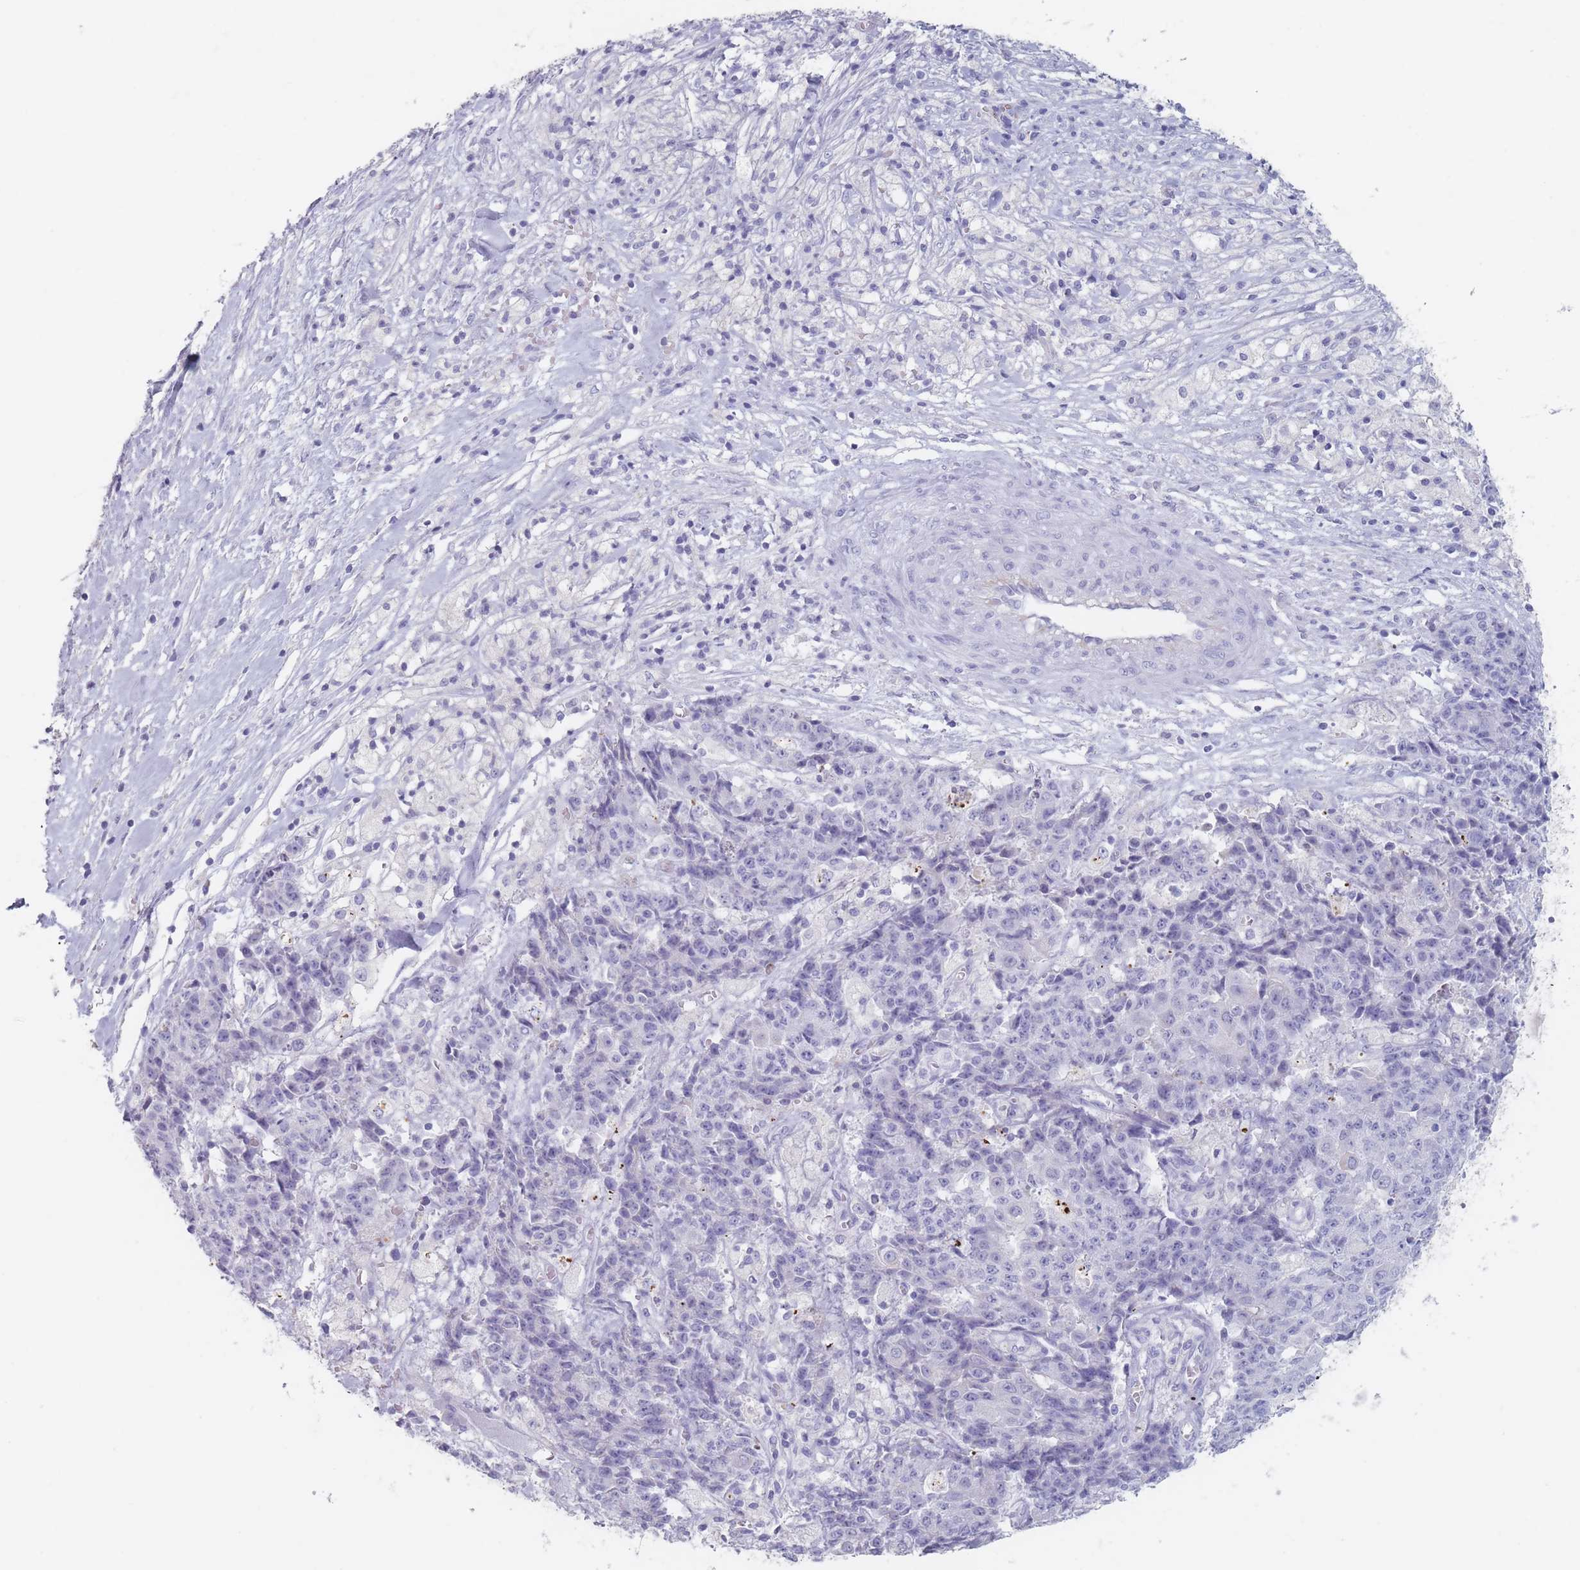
{"staining": {"intensity": "negative", "quantity": "none", "location": "none"}, "tissue": "ovarian cancer", "cell_type": "Tumor cells", "image_type": "cancer", "snomed": [{"axis": "morphology", "description": "Carcinoma, endometroid"}, {"axis": "topography", "description": "Ovary"}], "caption": "This image is of ovarian cancer stained with immunohistochemistry (IHC) to label a protein in brown with the nuclei are counter-stained blue. There is no staining in tumor cells.", "gene": "ATP1A3", "patient": {"sex": "female", "age": 42}}